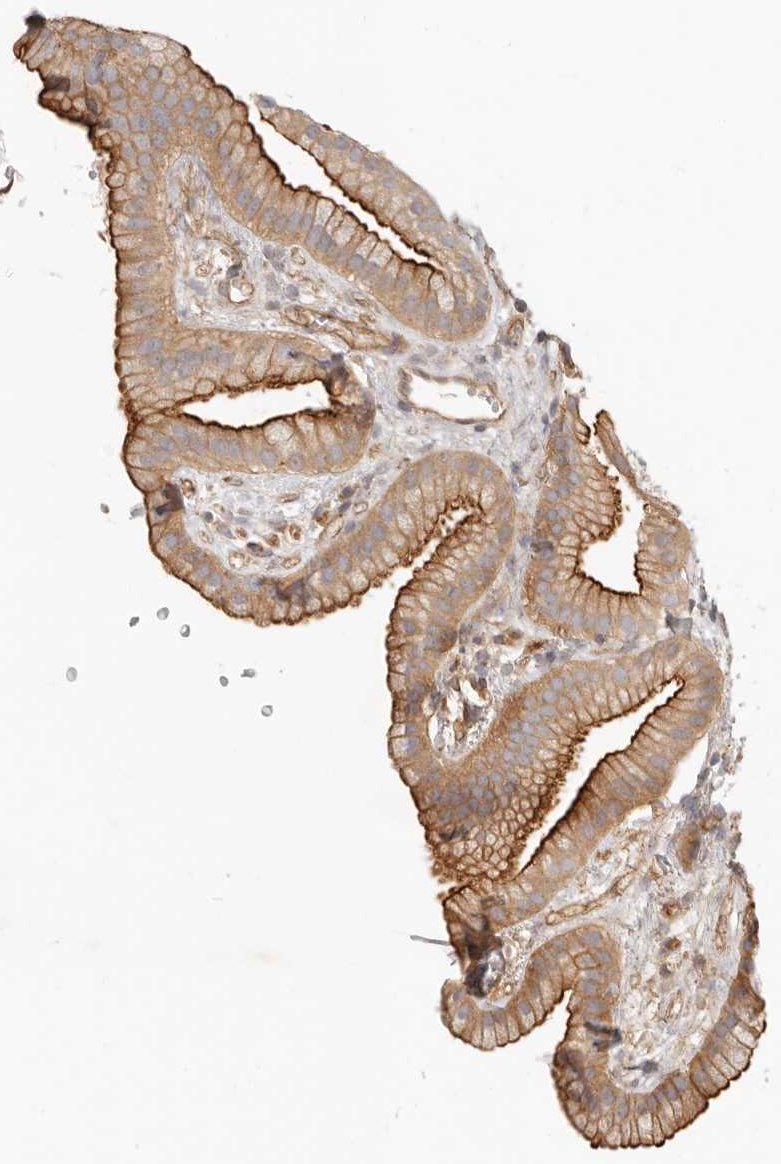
{"staining": {"intensity": "moderate", "quantity": ">75%", "location": "cytoplasmic/membranous"}, "tissue": "gallbladder", "cell_type": "Glandular cells", "image_type": "normal", "snomed": [{"axis": "morphology", "description": "Normal tissue, NOS"}, {"axis": "topography", "description": "Gallbladder"}], "caption": "Protein analysis of benign gallbladder shows moderate cytoplasmic/membranous positivity in approximately >75% of glandular cells.", "gene": "UFSP1", "patient": {"sex": "female", "age": 64}}